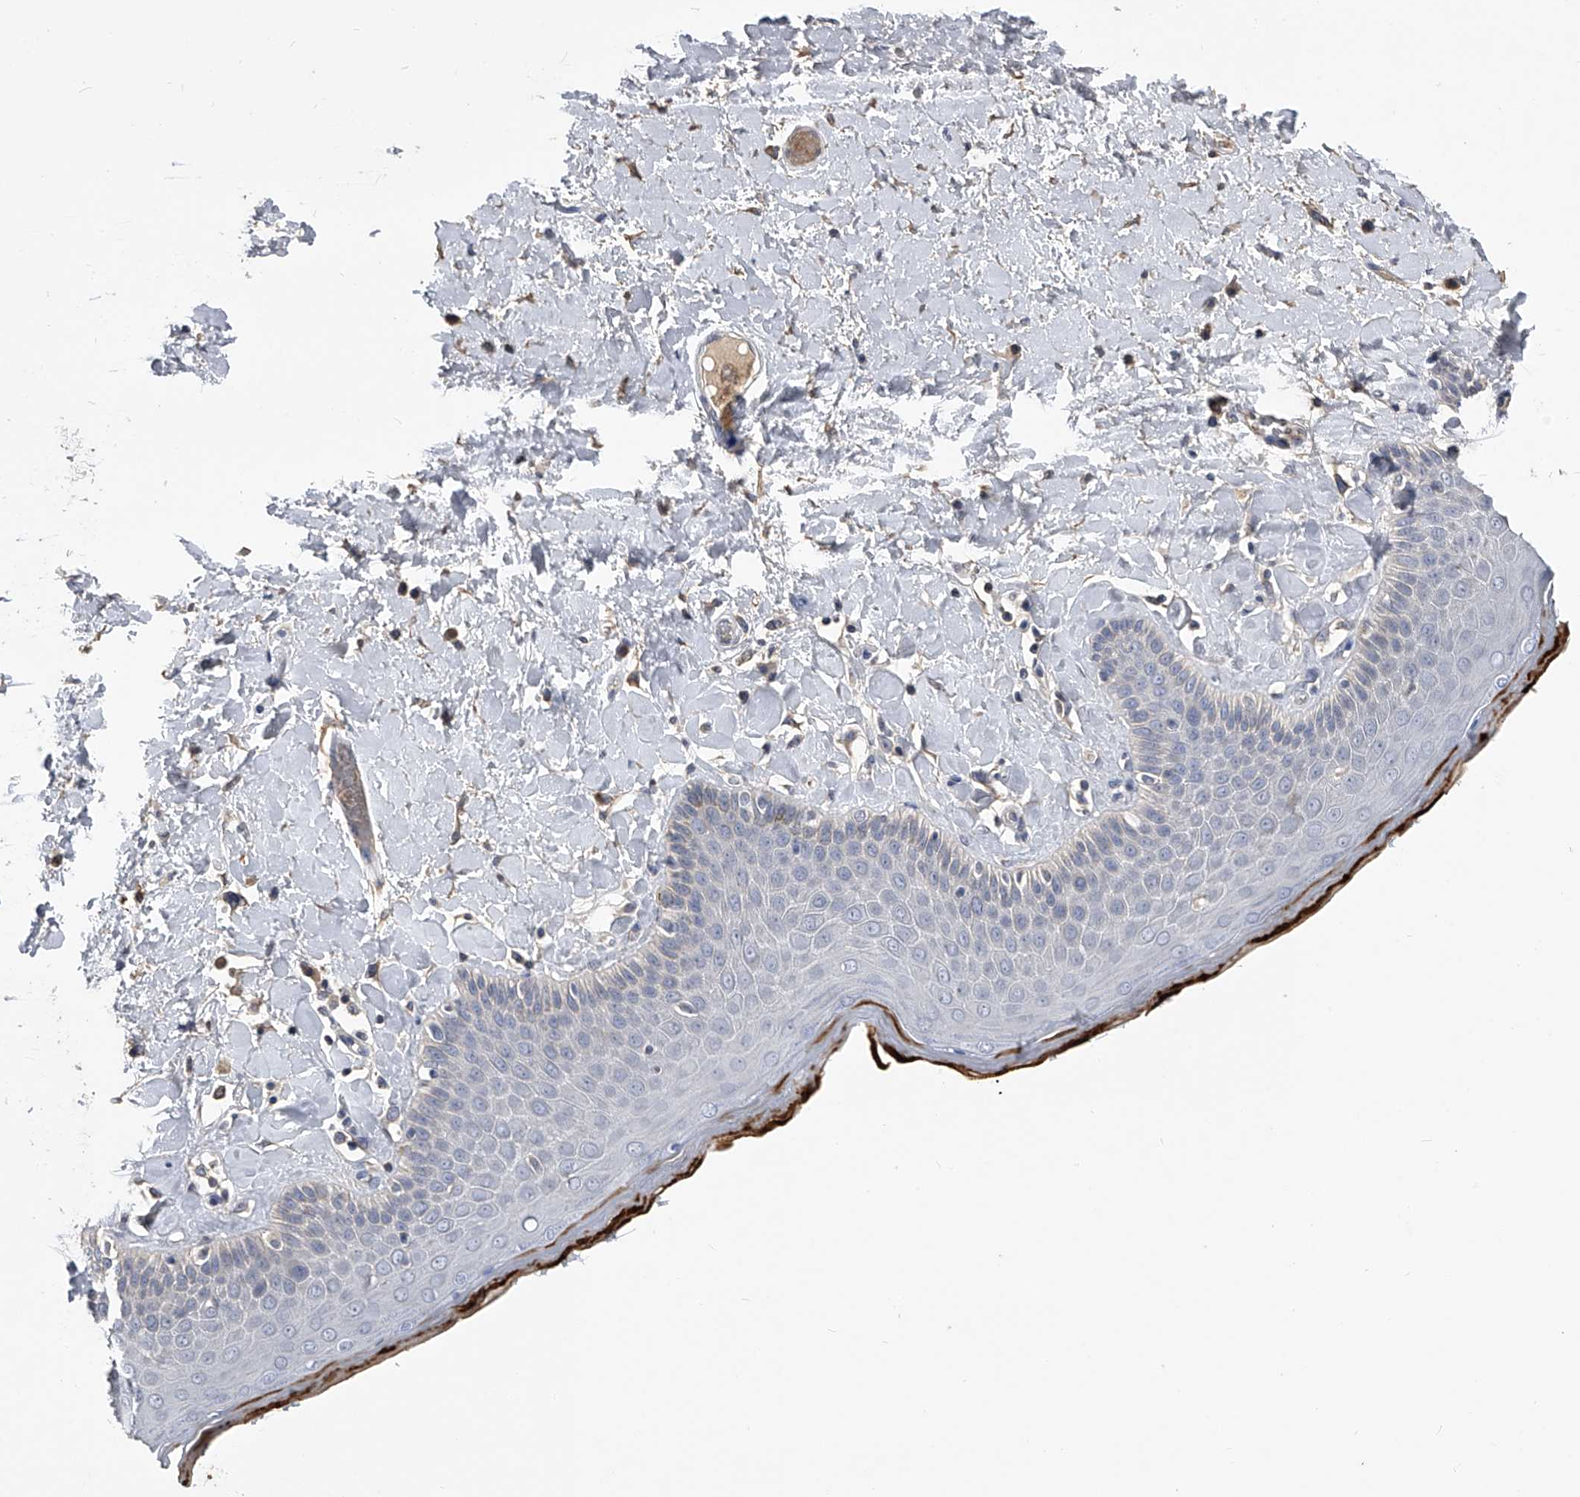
{"staining": {"intensity": "strong", "quantity": "<25%", "location": "cytoplasmic/membranous"}, "tissue": "skin", "cell_type": "Epidermal cells", "image_type": "normal", "snomed": [{"axis": "morphology", "description": "Normal tissue, NOS"}, {"axis": "topography", "description": "Anal"}], "caption": "Skin stained for a protein displays strong cytoplasmic/membranous positivity in epidermal cells. The staining was performed using DAB, with brown indicating positive protein expression. Nuclei are stained blue with hematoxylin.", "gene": "MDN1", "patient": {"sex": "male", "age": 69}}